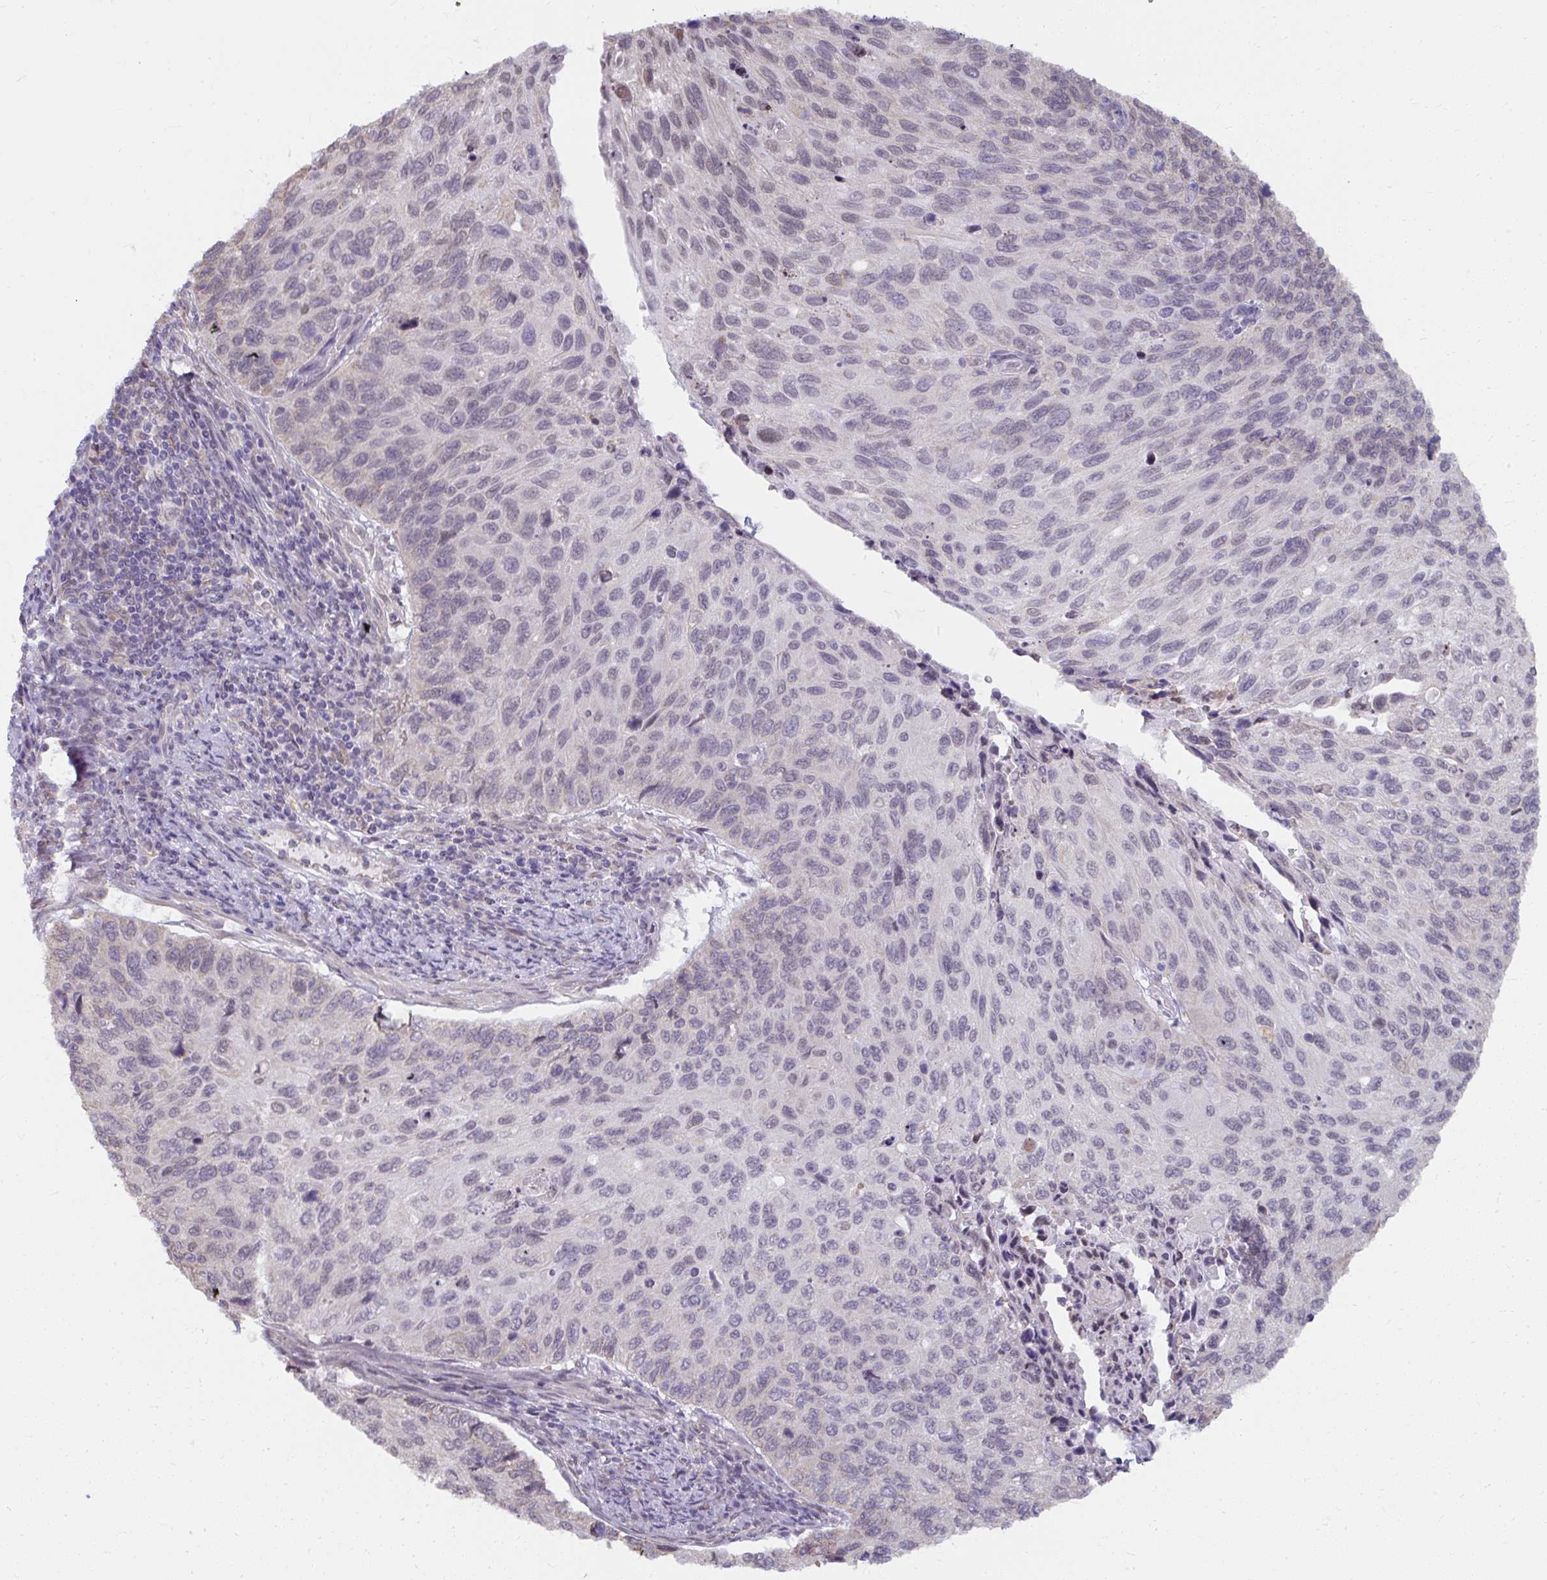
{"staining": {"intensity": "negative", "quantity": "none", "location": "none"}, "tissue": "cervical cancer", "cell_type": "Tumor cells", "image_type": "cancer", "snomed": [{"axis": "morphology", "description": "Squamous cell carcinoma, NOS"}, {"axis": "topography", "description": "Cervix"}], "caption": "Cervical cancer was stained to show a protein in brown. There is no significant staining in tumor cells.", "gene": "NMNAT1", "patient": {"sex": "female", "age": 70}}